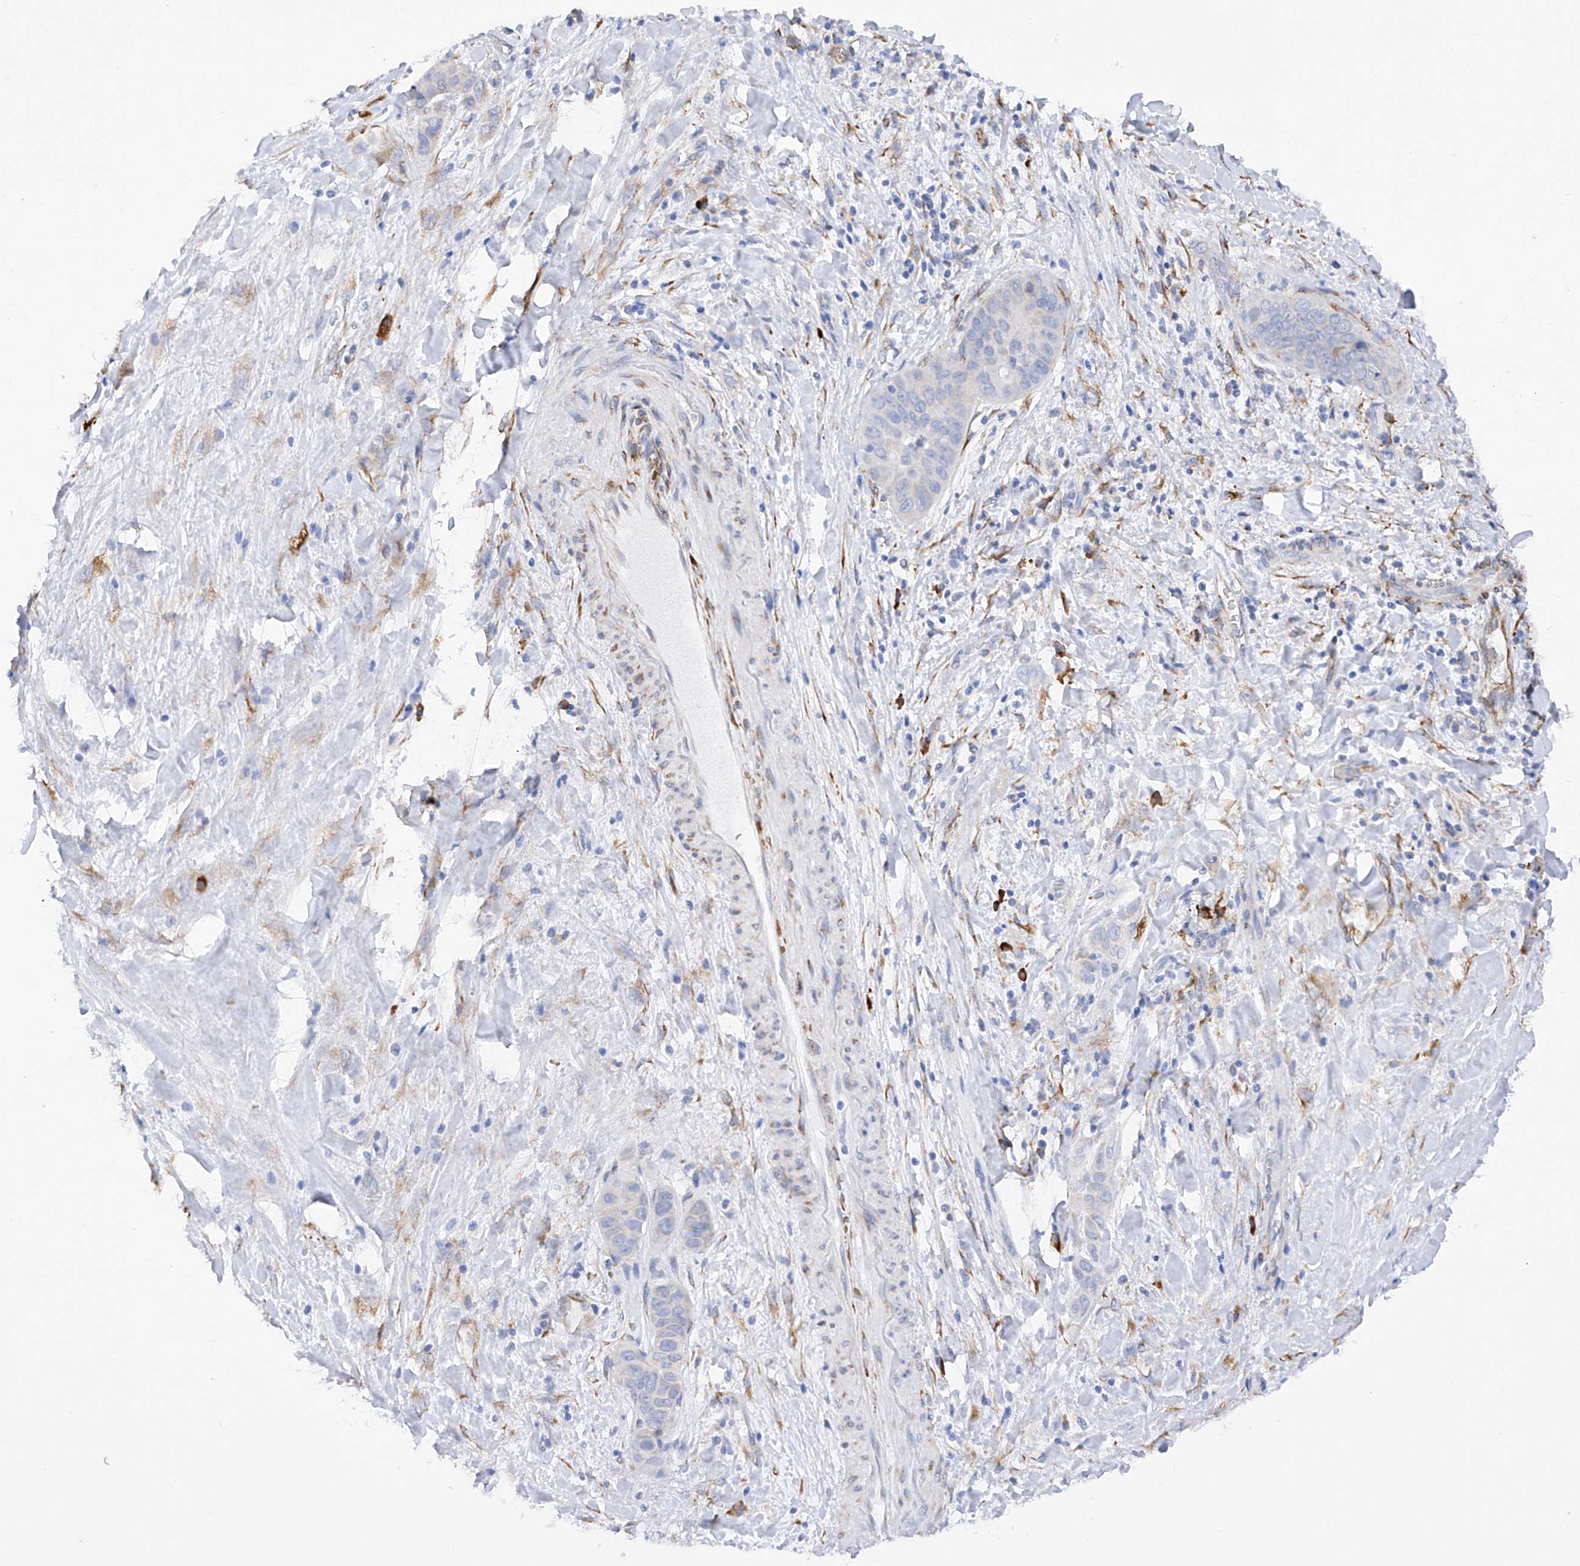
{"staining": {"intensity": "negative", "quantity": "none", "location": "none"}, "tissue": "liver cancer", "cell_type": "Tumor cells", "image_type": "cancer", "snomed": [{"axis": "morphology", "description": "Cholangiocarcinoma"}, {"axis": "topography", "description": "Liver"}], "caption": "High magnification brightfield microscopy of liver cholangiocarcinoma stained with DAB (brown) and counterstained with hematoxylin (blue): tumor cells show no significant positivity.", "gene": "PDIA5", "patient": {"sex": "female", "age": 52}}